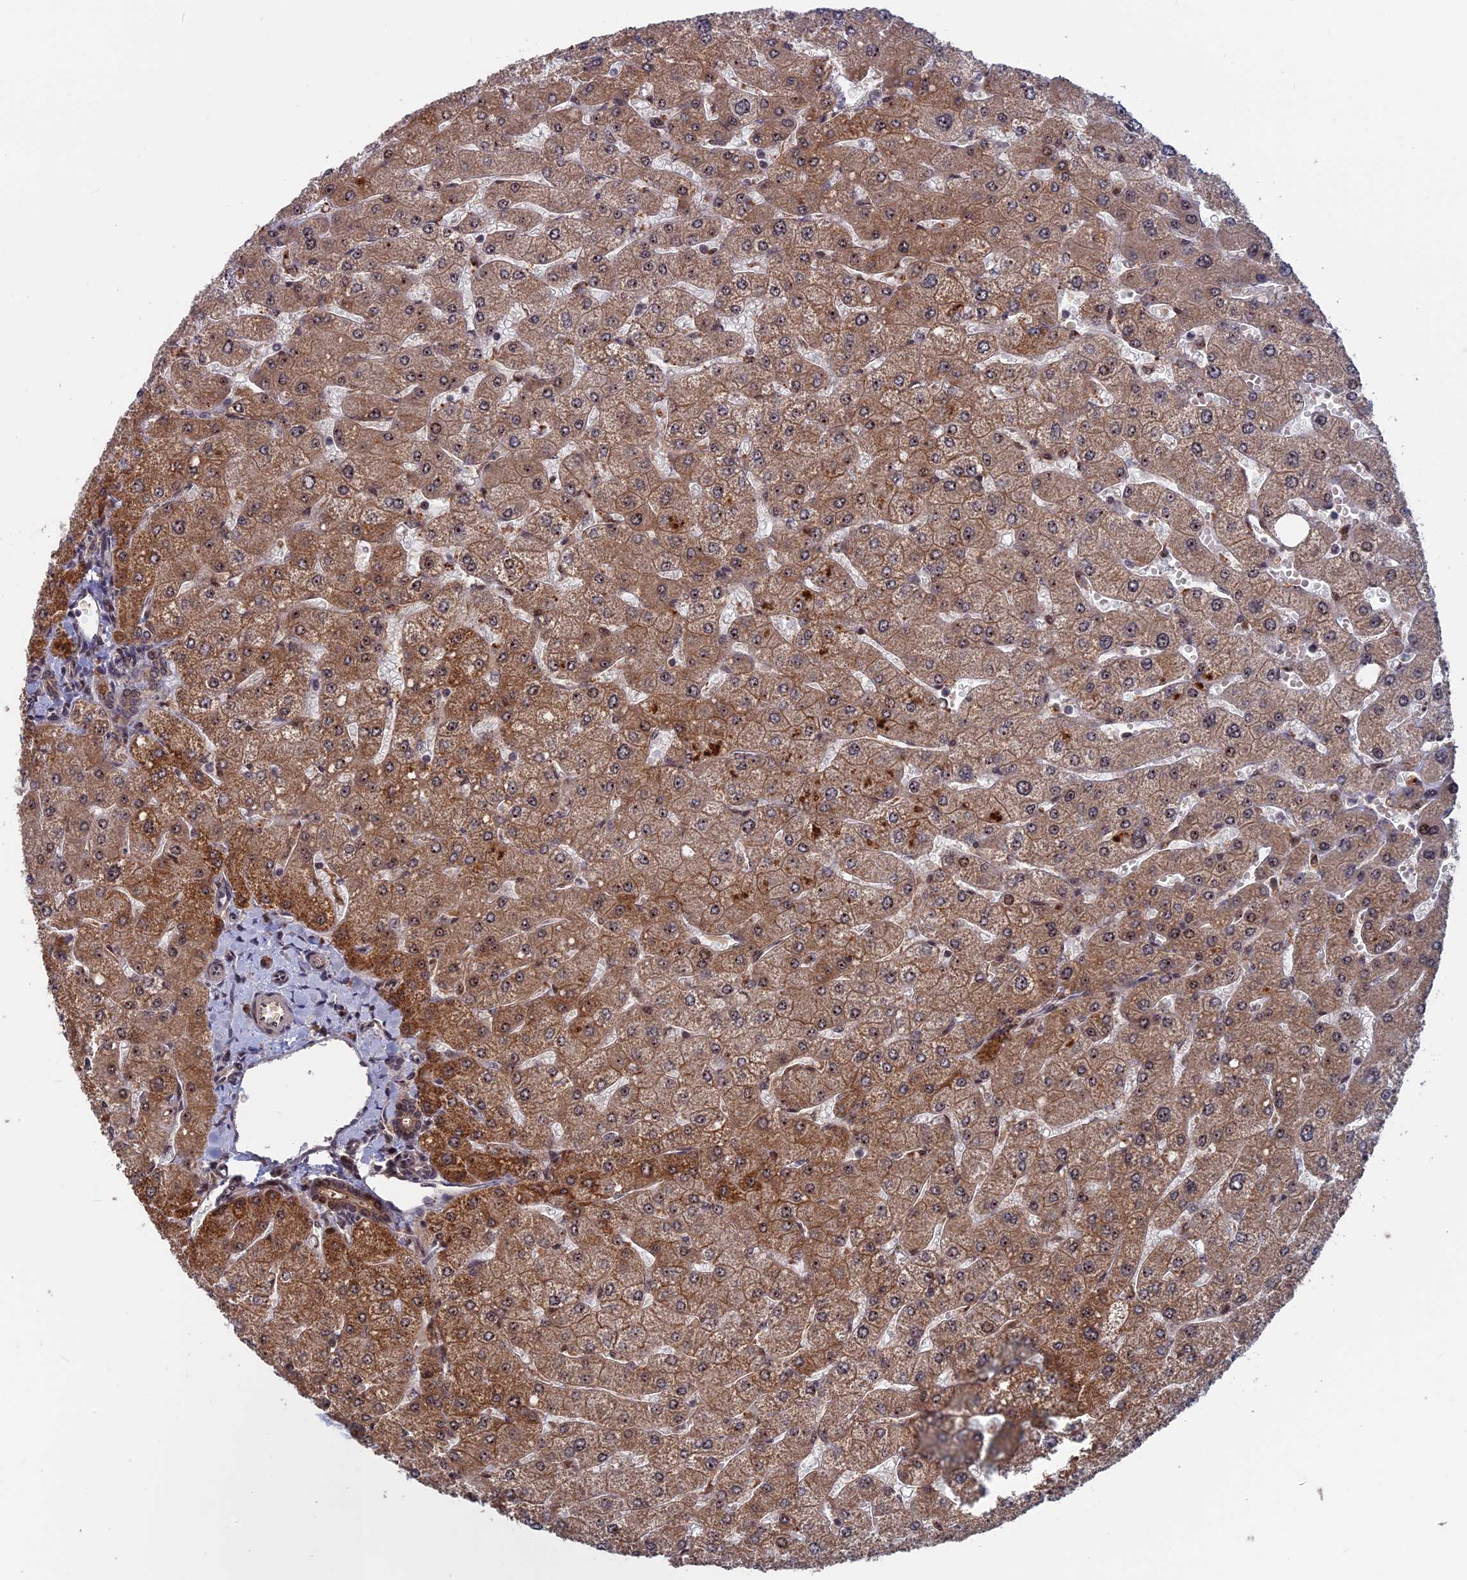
{"staining": {"intensity": "moderate", "quantity": ">75%", "location": "cytoplasmic/membranous,nuclear"}, "tissue": "liver", "cell_type": "Cholangiocytes", "image_type": "normal", "snomed": [{"axis": "morphology", "description": "Normal tissue, NOS"}, {"axis": "topography", "description": "Liver"}], "caption": "A medium amount of moderate cytoplasmic/membranous,nuclear expression is present in about >75% of cholangiocytes in unremarkable liver.", "gene": "CACTIN", "patient": {"sex": "male", "age": 55}}